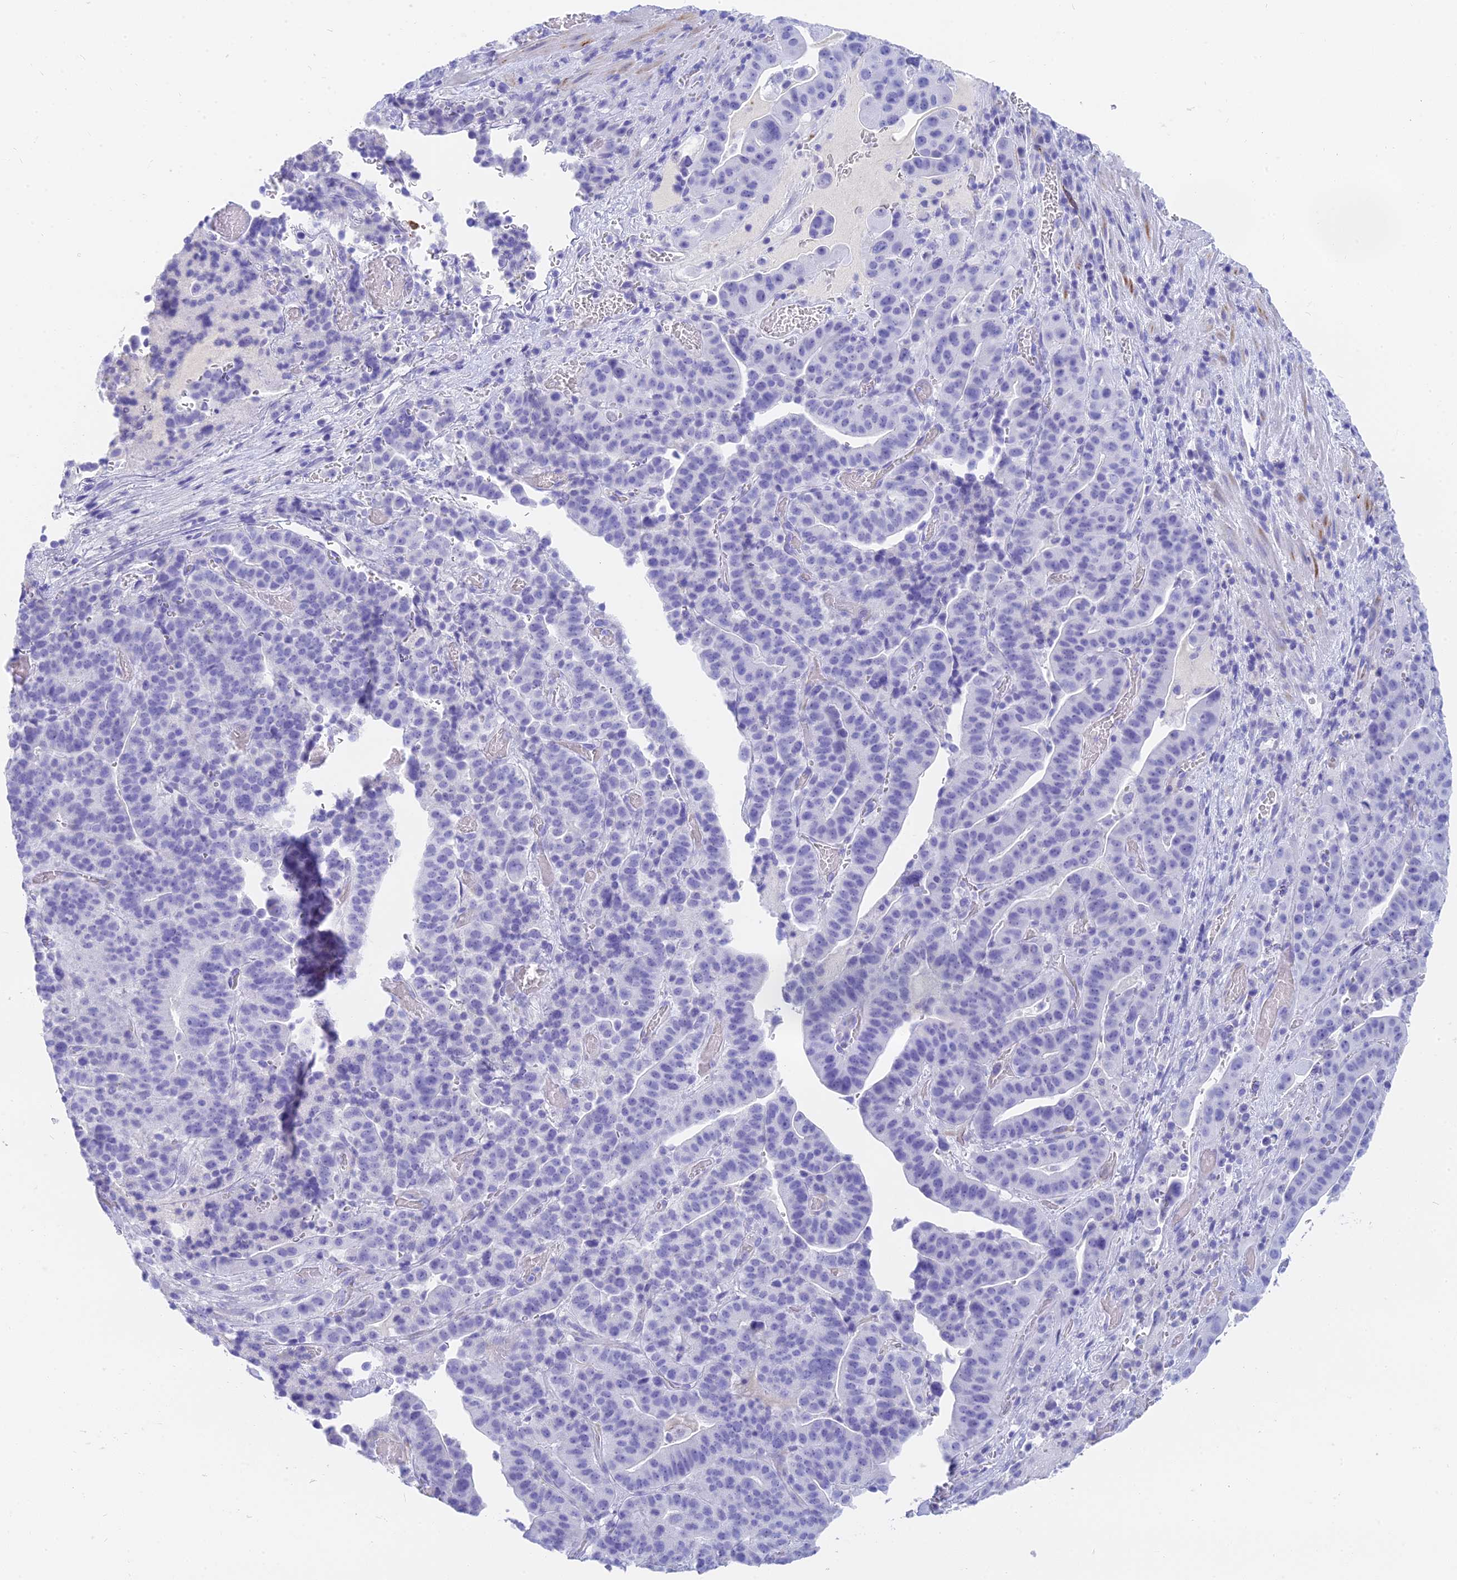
{"staining": {"intensity": "negative", "quantity": "none", "location": "none"}, "tissue": "stomach cancer", "cell_type": "Tumor cells", "image_type": "cancer", "snomed": [{"axis": "morphology", "description": "Adenocarcinoma, NOS"}, {"axis": "topography", "description": "Stomach"}], "caption": "The immunohistochemistry (IHC) photomicrograph has no significant expression in tumor cells of stomach adenocarcinoma tissue. (DAB (3,3'-diaminobenzidine) IHC with hematoxylin counter stain).", "gene": "SLC36A2", "patient": {"sex": "male", "age": 48}}